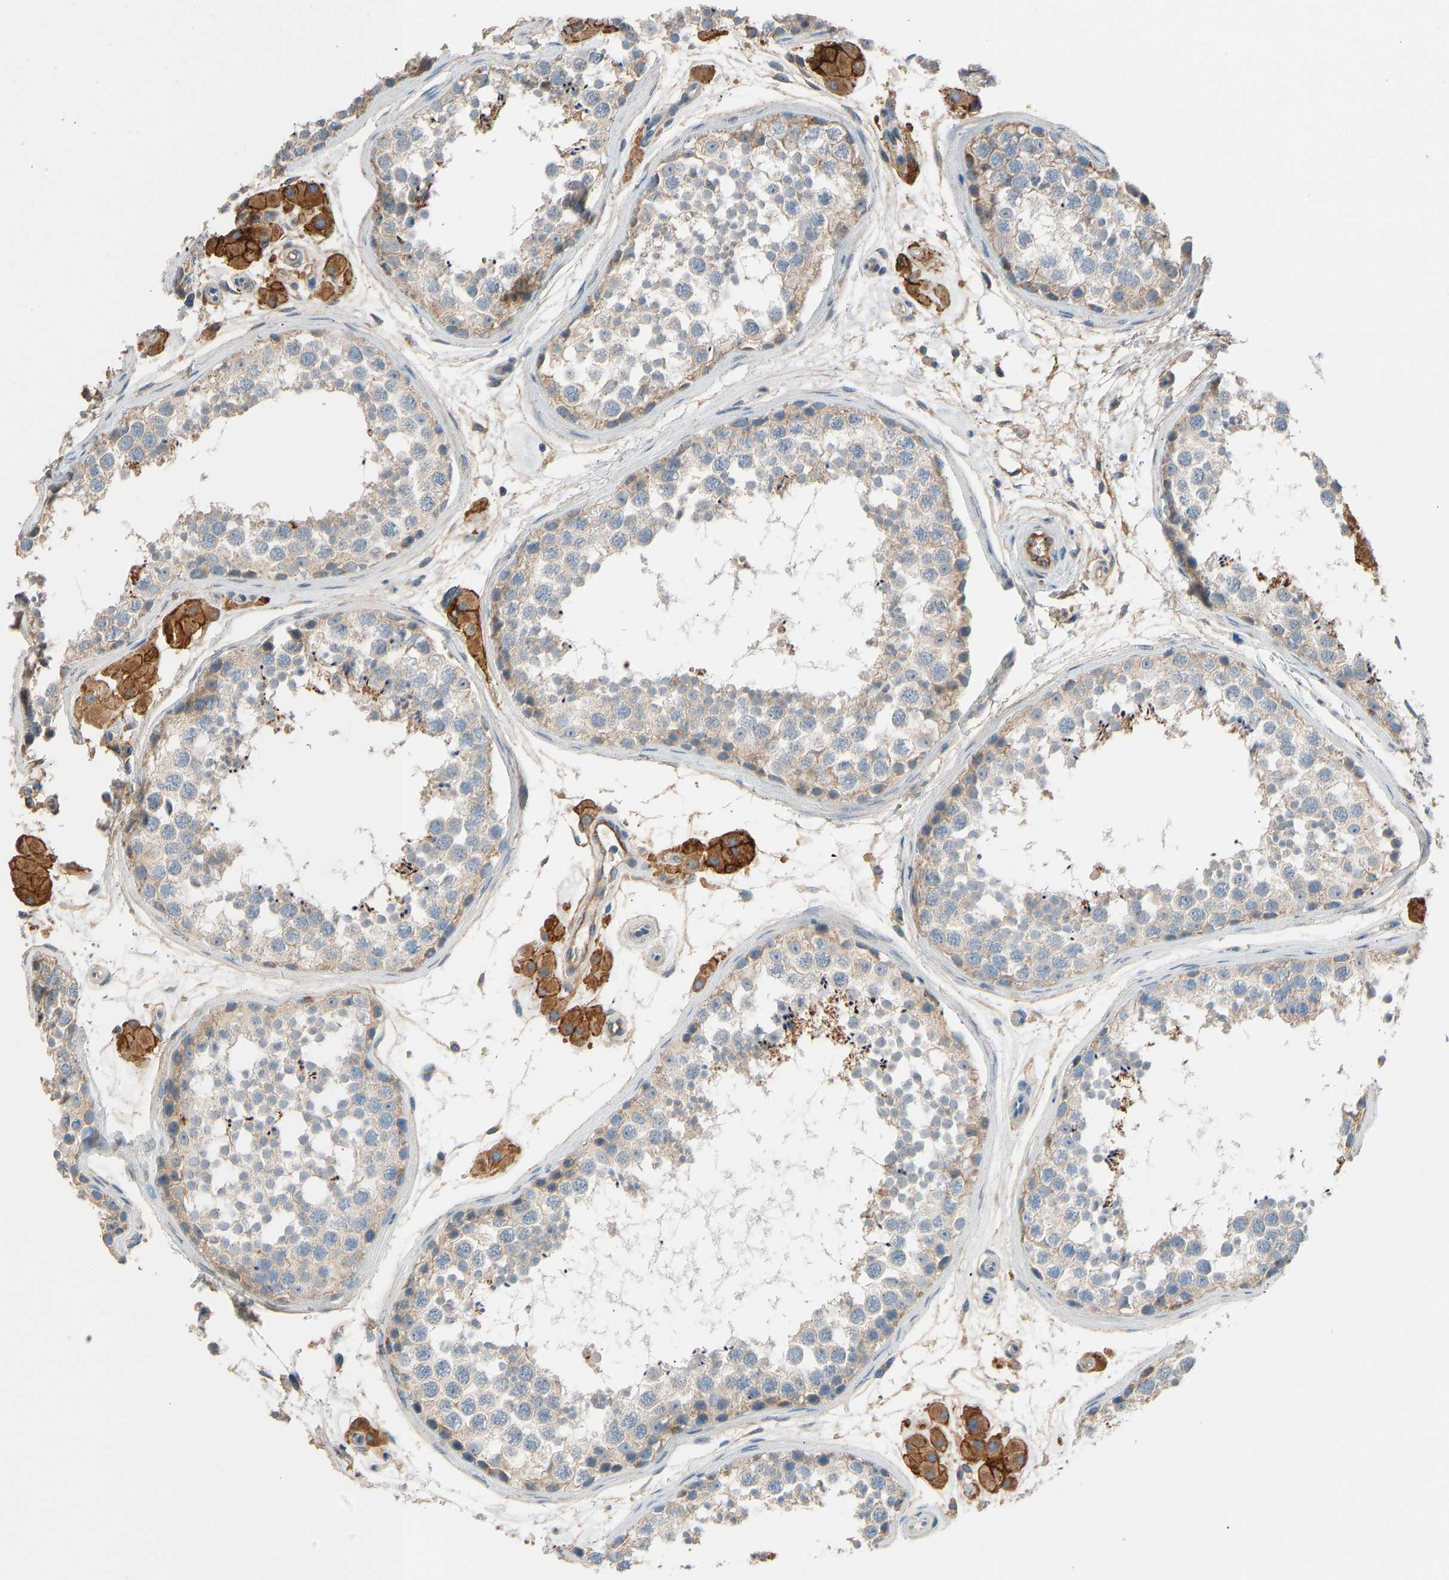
{"staining": {"intensity": "weak", "quantity": "<25%", "location": "cytoplasmic/membranous"}, "tissue": "testis", "cell_type": "Cells in seminiferous ducts", "image_type": "normal", "snomed": [{"axis": "morphology", "description": "Normal tissue, NOS"}, {"axis": "topography", "description": "Testis"}], "caption": "Immunohistochemical staining of unremarkable testis reveals no significant expression in cells in seminiferous ducts. (DAB immunohistochemistry (IHC), high magnification).", "gene": "TGFBR3", "patient": {"sex": "male", "age": 56}}